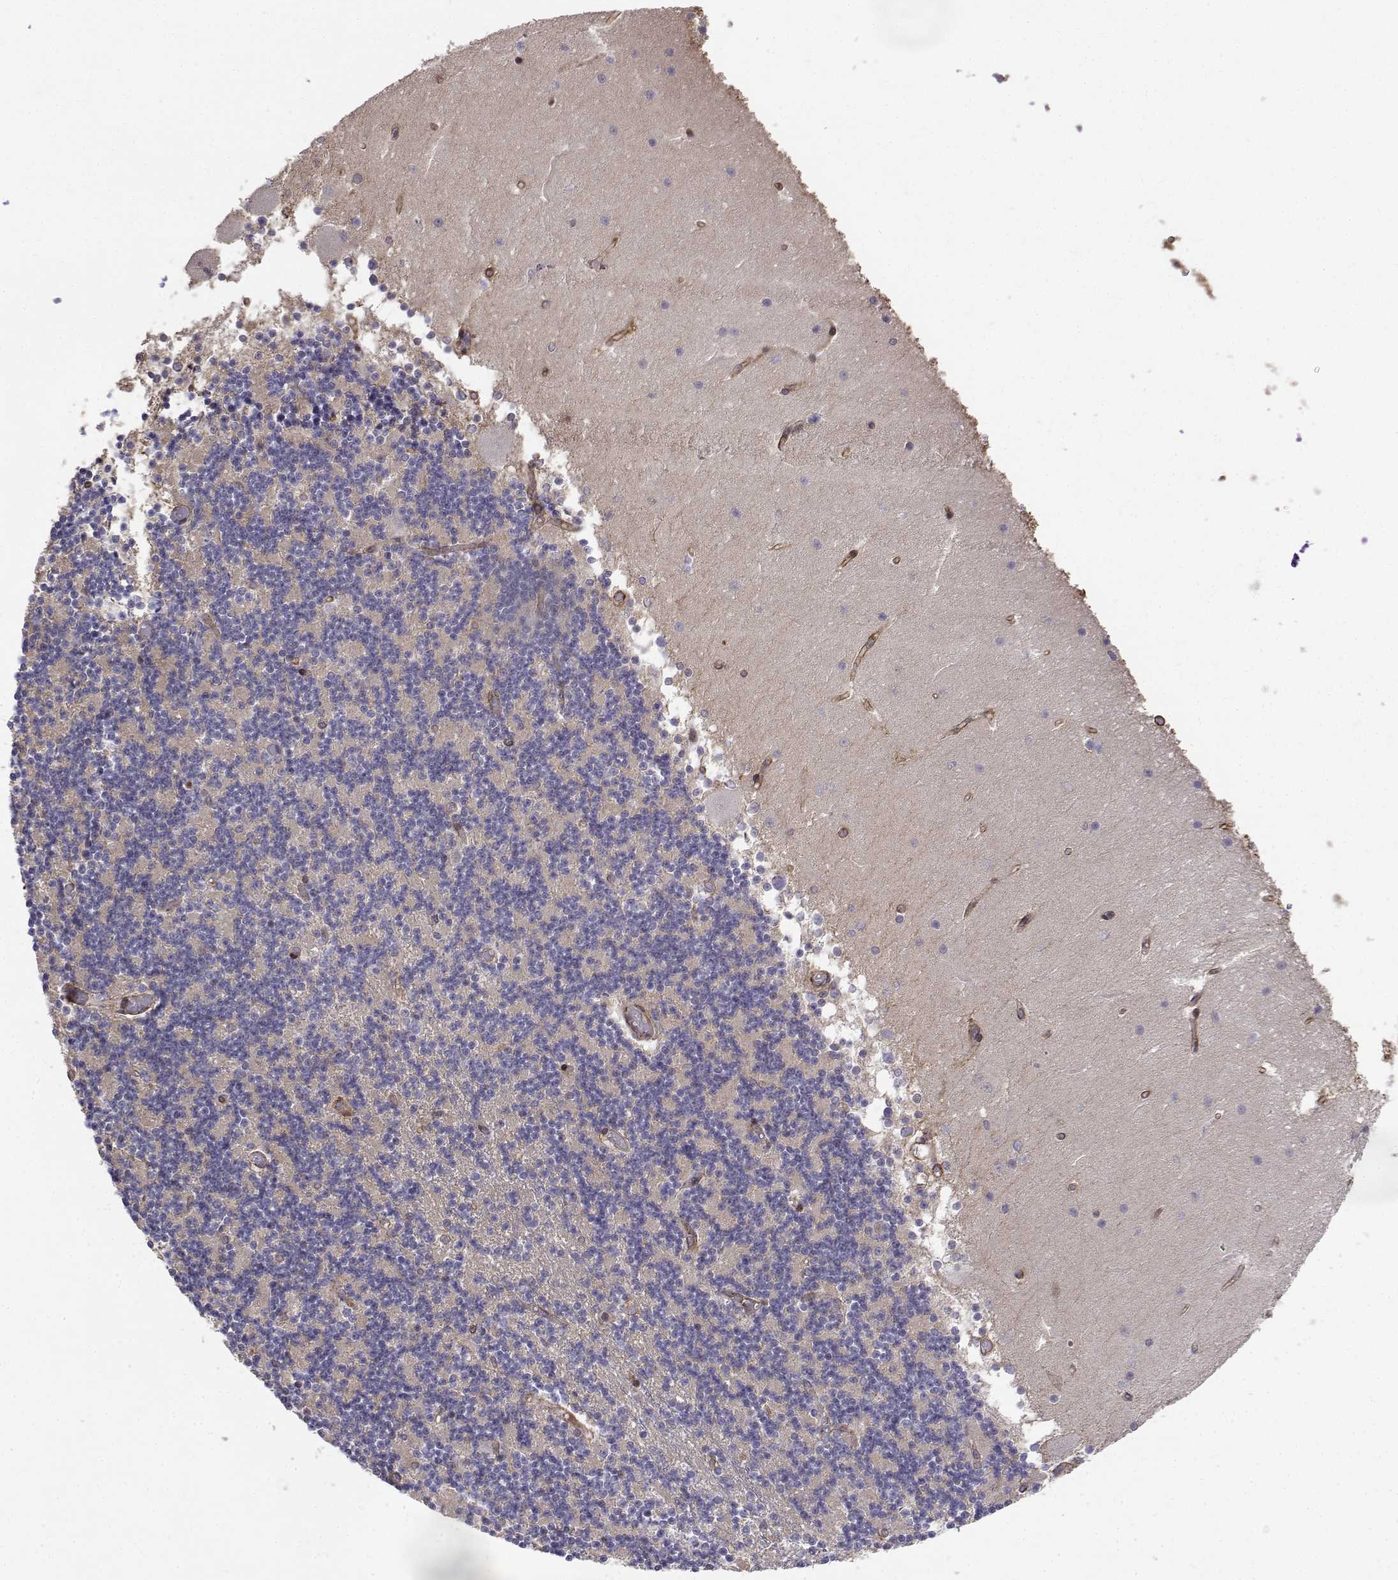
{"staining": {"intensity": "negative", "quantity": "none", "location": "none"}, "tissue": "cerebellum", "cell_type": "Cells in granular layer", "image_type": "normal", "snomed": [{"axis": "morphology", "description": "Normal tissue, NOS"}, {"axis": "topography", "description": "Cerebellum"}], "caption": "A high-resolution micrograph shows immunohistochemistry staining of benign cerebellum, which exhibits no significant positivity in cells in granular layer. (DAB immunohistochemistry, high magnification).", "gene": "ITGA7", "patient": {"sex": "female", "age": 28}}